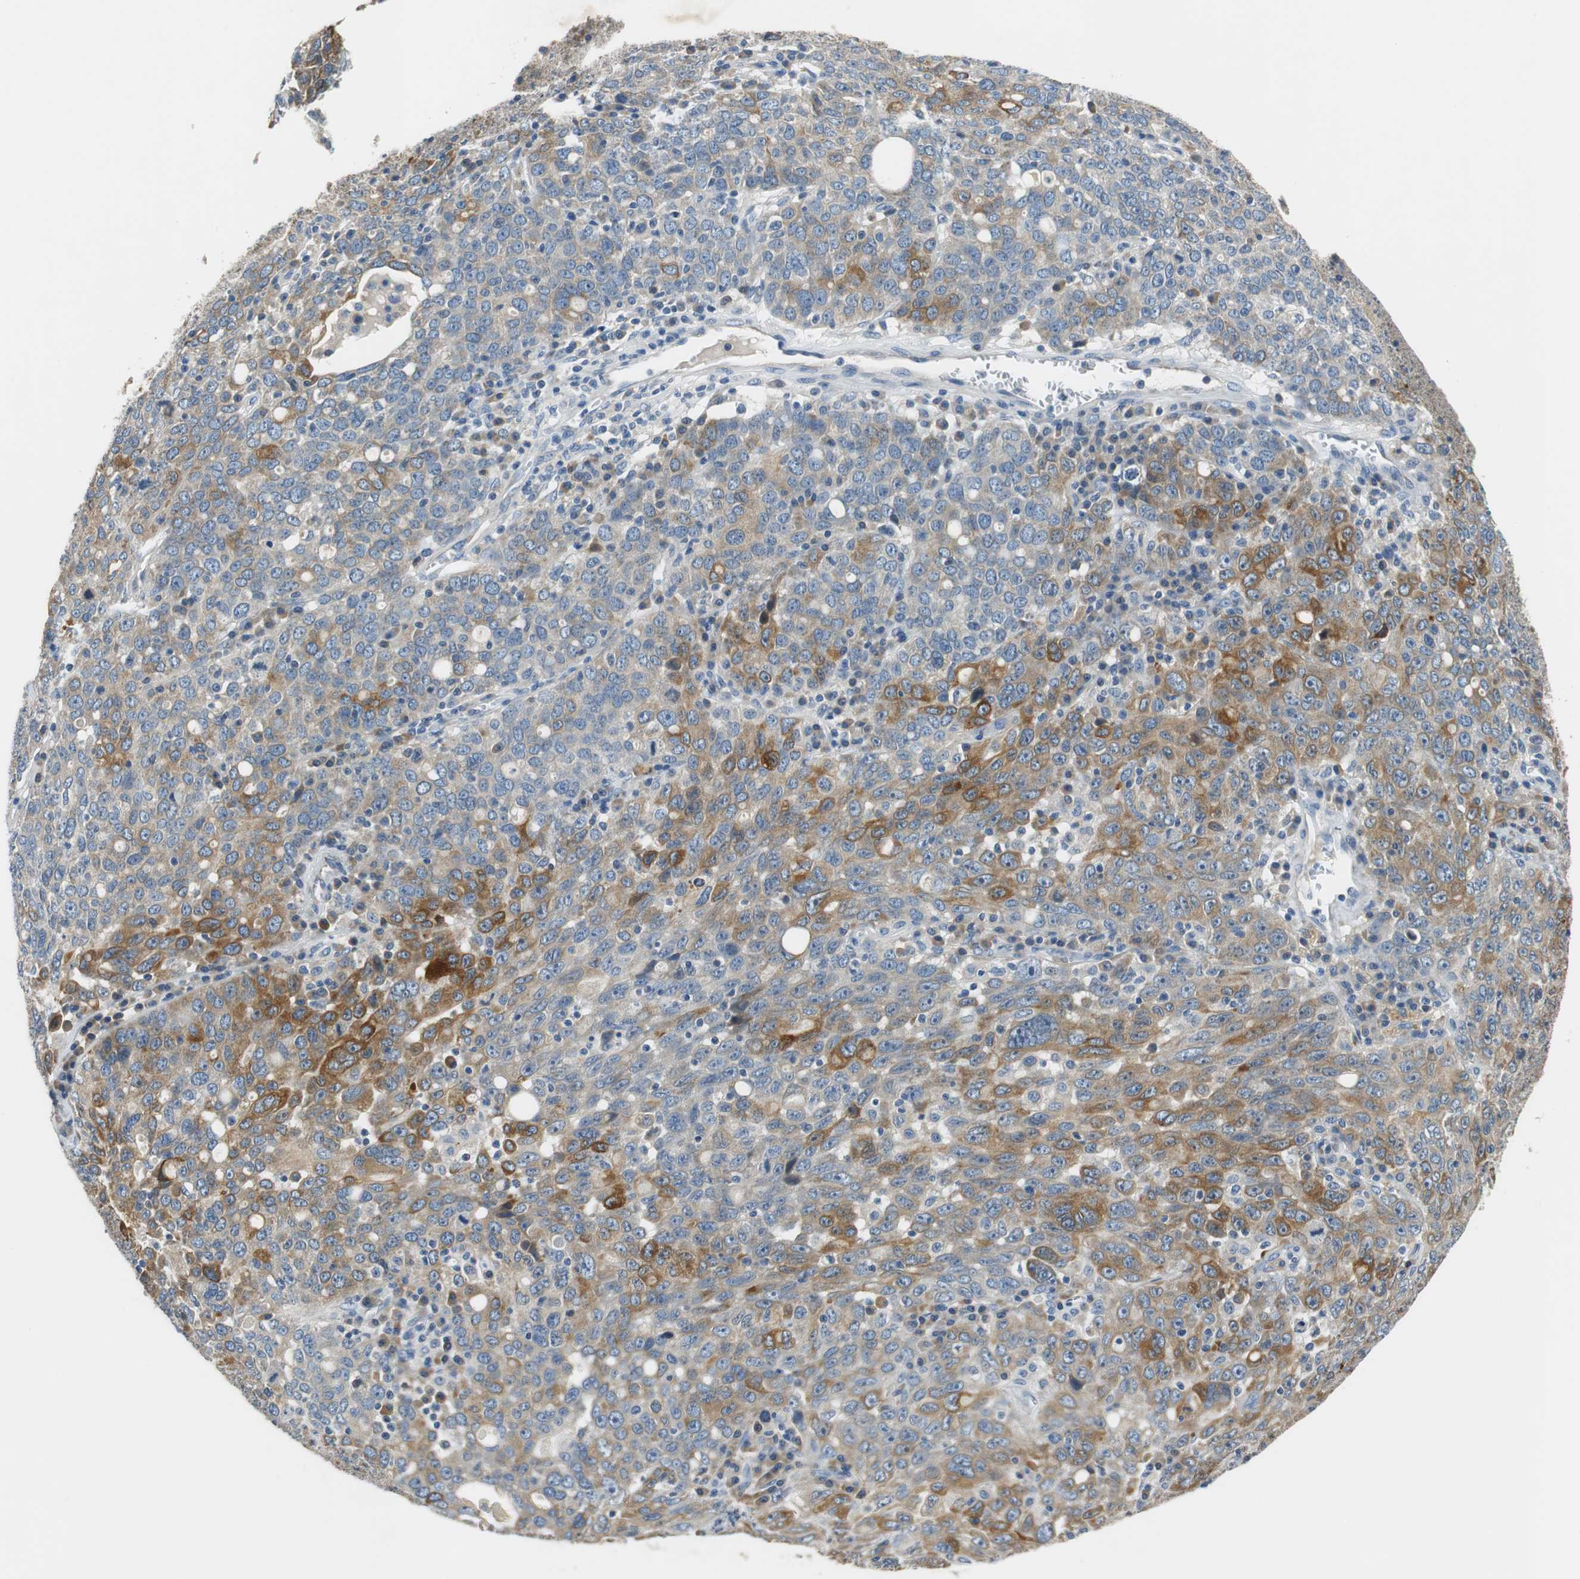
{"staining": {"intensity": "moderate", "quantity": "25%-75%", "location": "cytoplasmic/membranous"}, "tissue": "ovarian cancer", "cell_type": "Tumor cells", "image_type": "cancer", "snomed": [{"axis": "morphology", "description": "Carcinoma, endometroid"}, {"axis": "topography", "description": "Ovary"}], "caption": "This histopathology image shows IHC staining of human ovarian cancer (endometroid carcinoma), with medium moderate cytoplasmic/membranous staining in about 25%-75% of tumor cells.", "gene": "FADS2", "patient": {"sex": "female", "age": 62}}